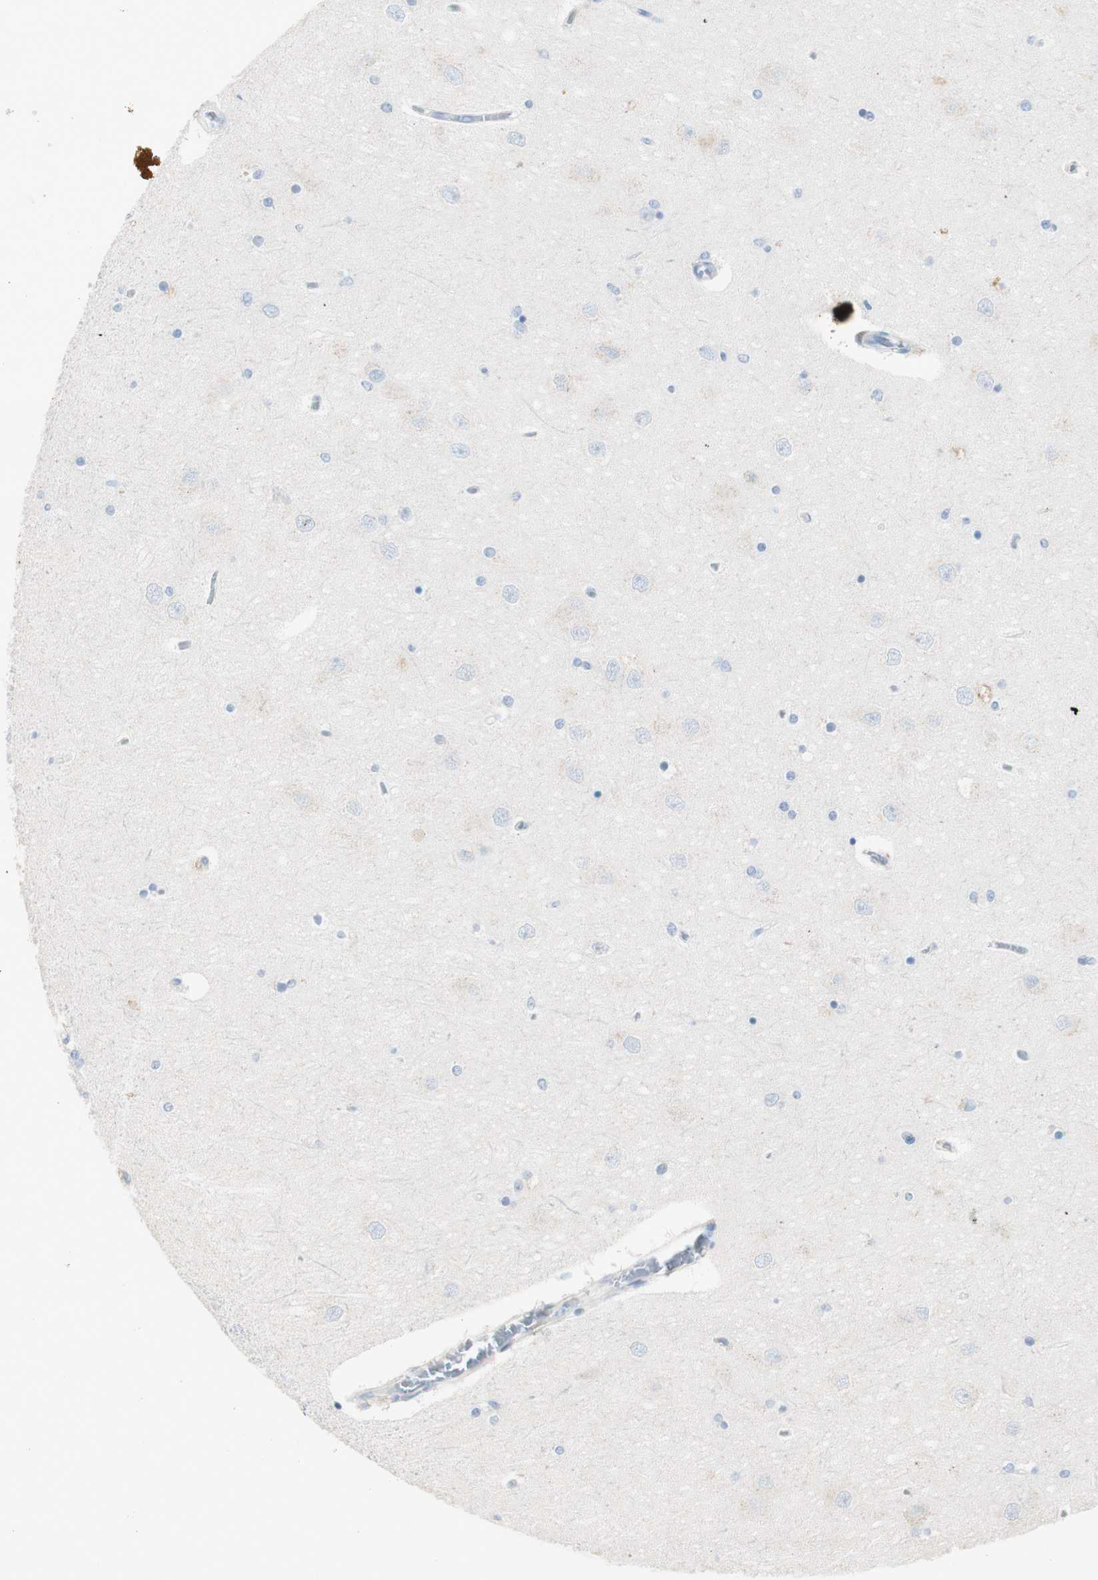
{"staining": {"intensity": "negative", "quantity": "none", "location": "none"}, "tissue": "hippocampus", "cell_type": "Glial cells", "image_type": "normal", "snomed": [{"axis": "morphology", "description": "Normal tissue, NOS"}, {"axis": "topography", "description": "Hippocampus"}], "caption": "Protein analysis of benign hippocampus exhibits no significant staining in glial cells.", "gene": "ART3", "patient": {"sex": "female", "age": 54}}